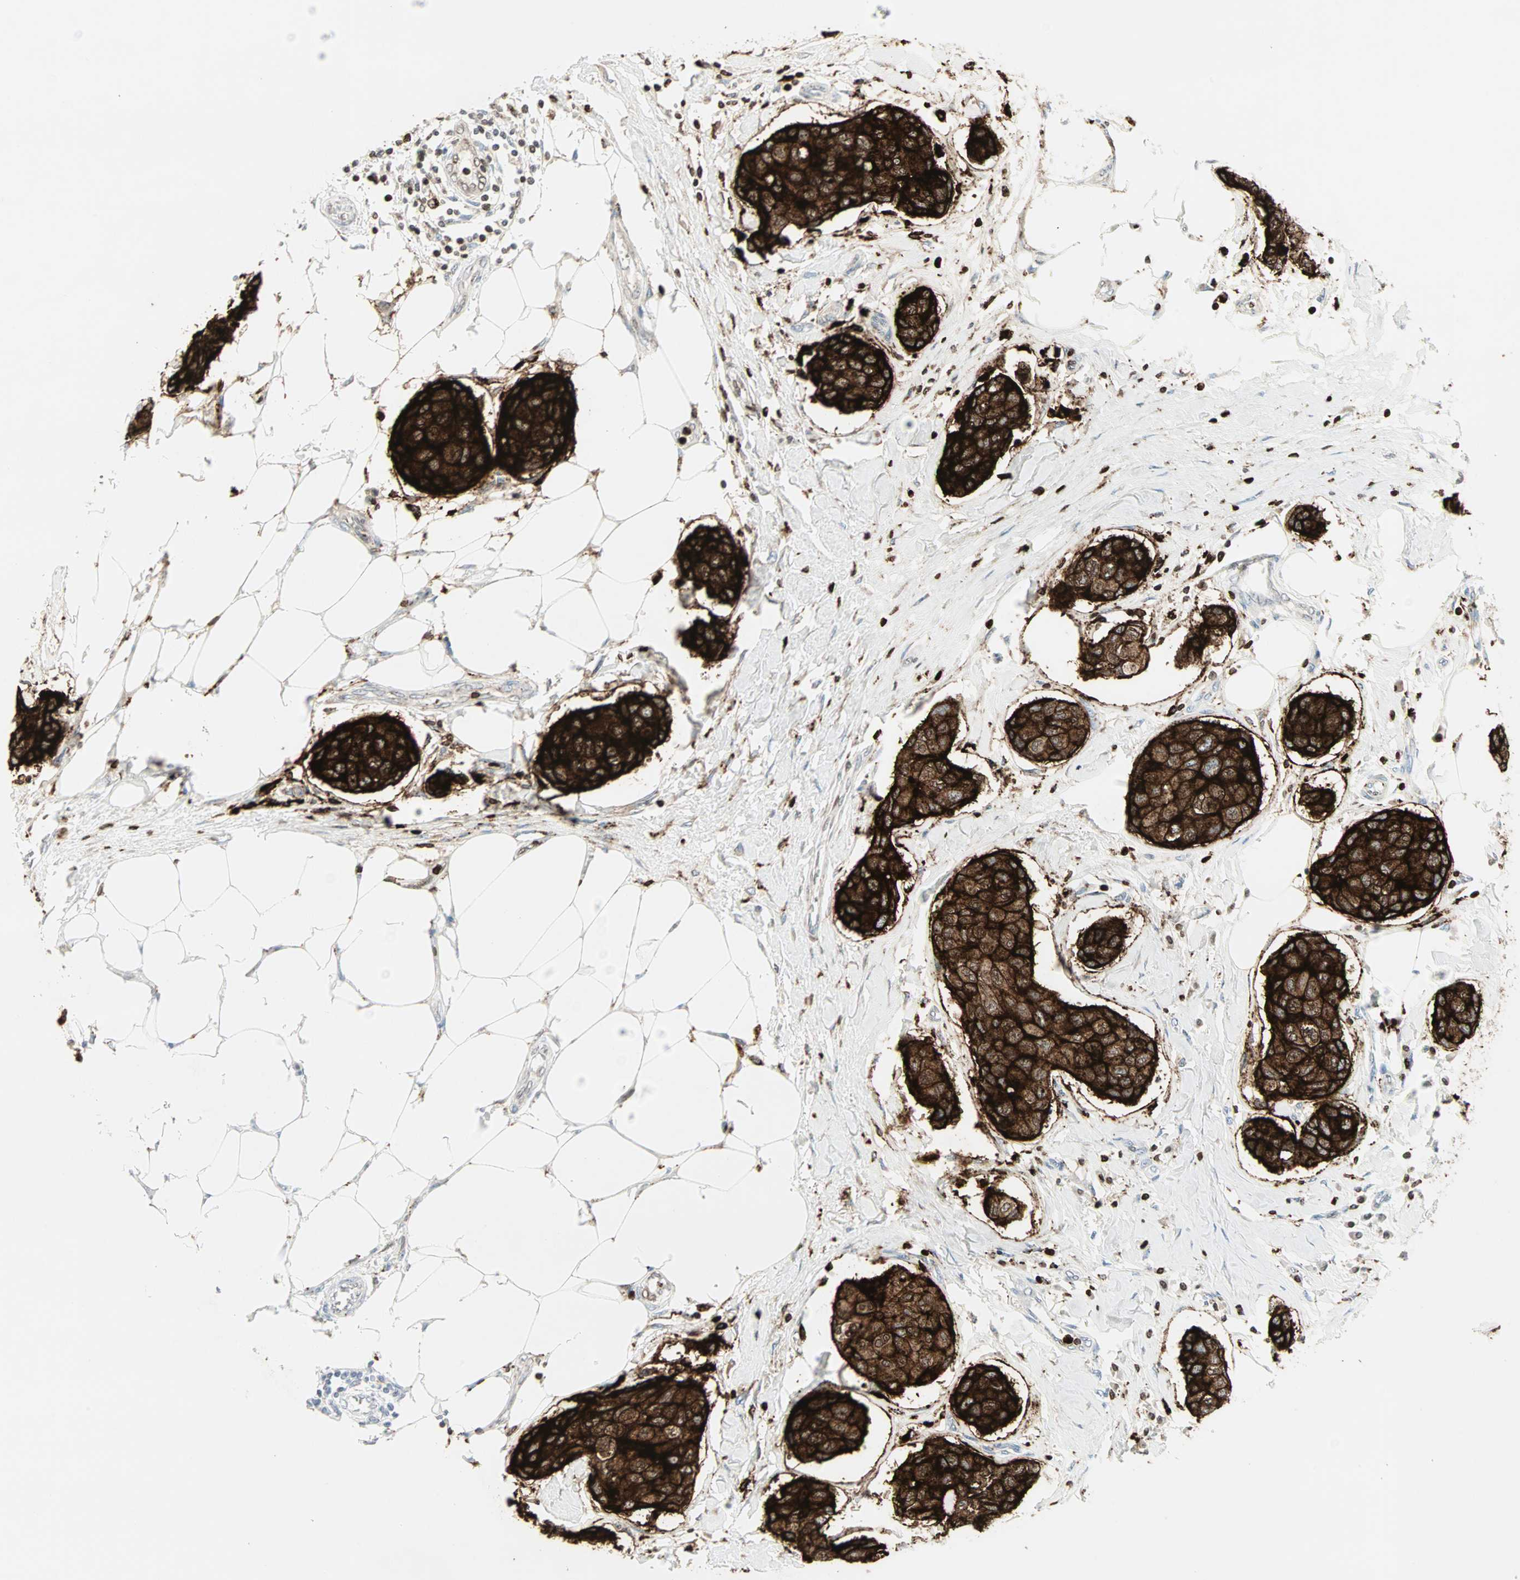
{"staining": {"intensity": "strong", "quantity": ">75%", "location": "cytoplasmic/membranous"}, "tissue": "breast cancer", "cell_type": "Tumor cells", "image_type": "cancer", "snomed": [{"axis": "morphology", "description": "Duct carcinoma"}, {"axis": "topography", "description": "Breast"}], "caption": "DAB (3,3'-diaminobenzidine) immunohistochemical staining of breast intraductal carcinoma reveals strong cytoplasmic/membranous protein positivity in approximately >75% of tumor cells.", "gene": "CEACAM6", "patient": {"sex": "female", "age": 80}}